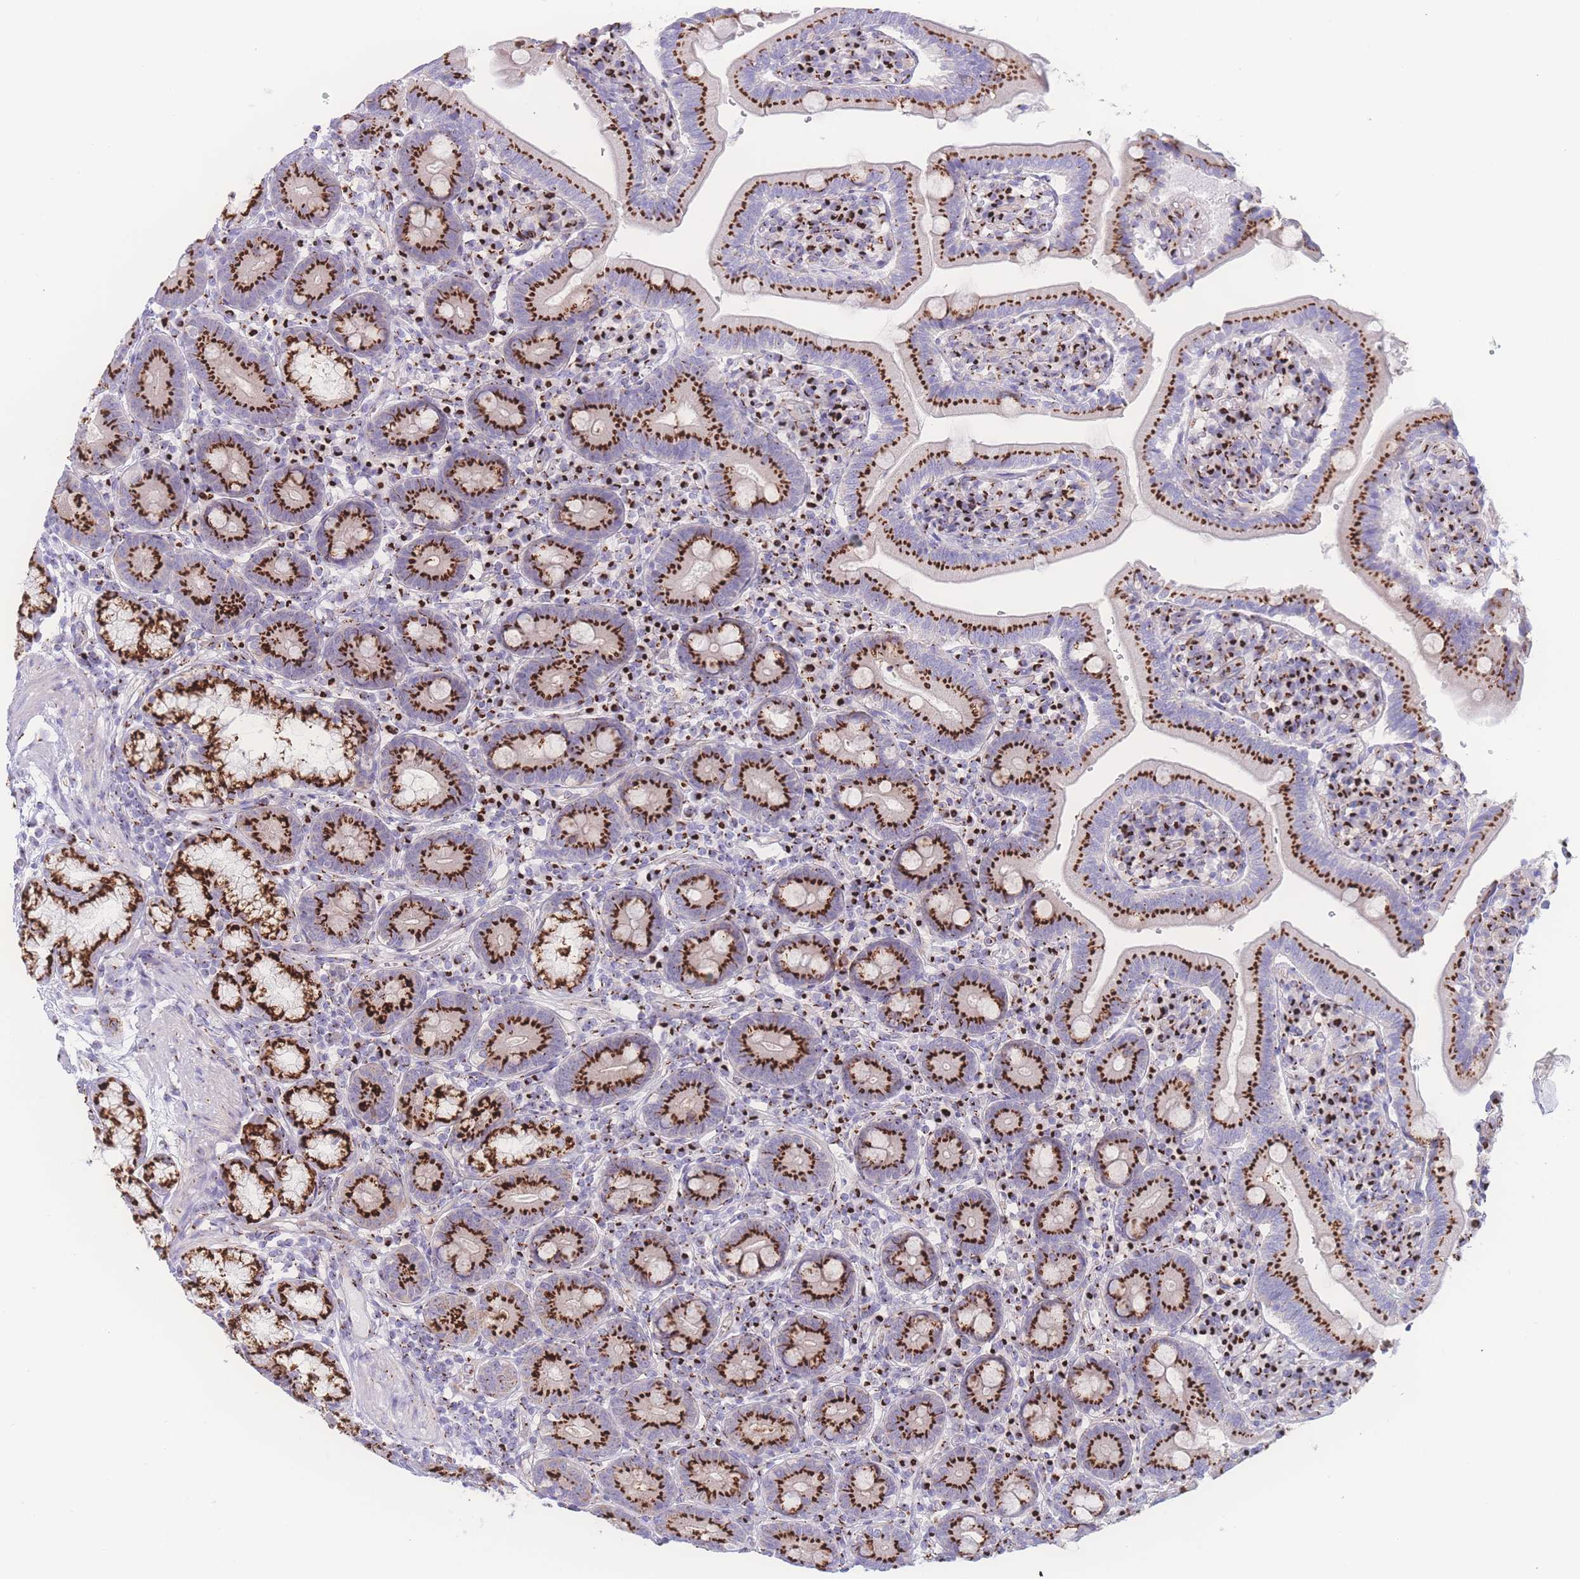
{"staining": {"intensity": "strong", "quantity": ">75%", "location": "cytoplasmic/membranous"}, "tissue": "duodenum", "cell_type": "Glandular cells", "image_type": "normal", "snomed": [{"axis": "morphology", "description": "Normal tissue, NOS"}, {"axis": "topography", "description": "Duodenum"}], "caption": "Duodenum stained for a protein exhibits strong cytoplasmic/membranous positivity in glandular cells. The protein is shown in brown color, while the nuclei are stained blue.", "gene": "GOLM2", "patient": {"sex": "female", "age": 67}}